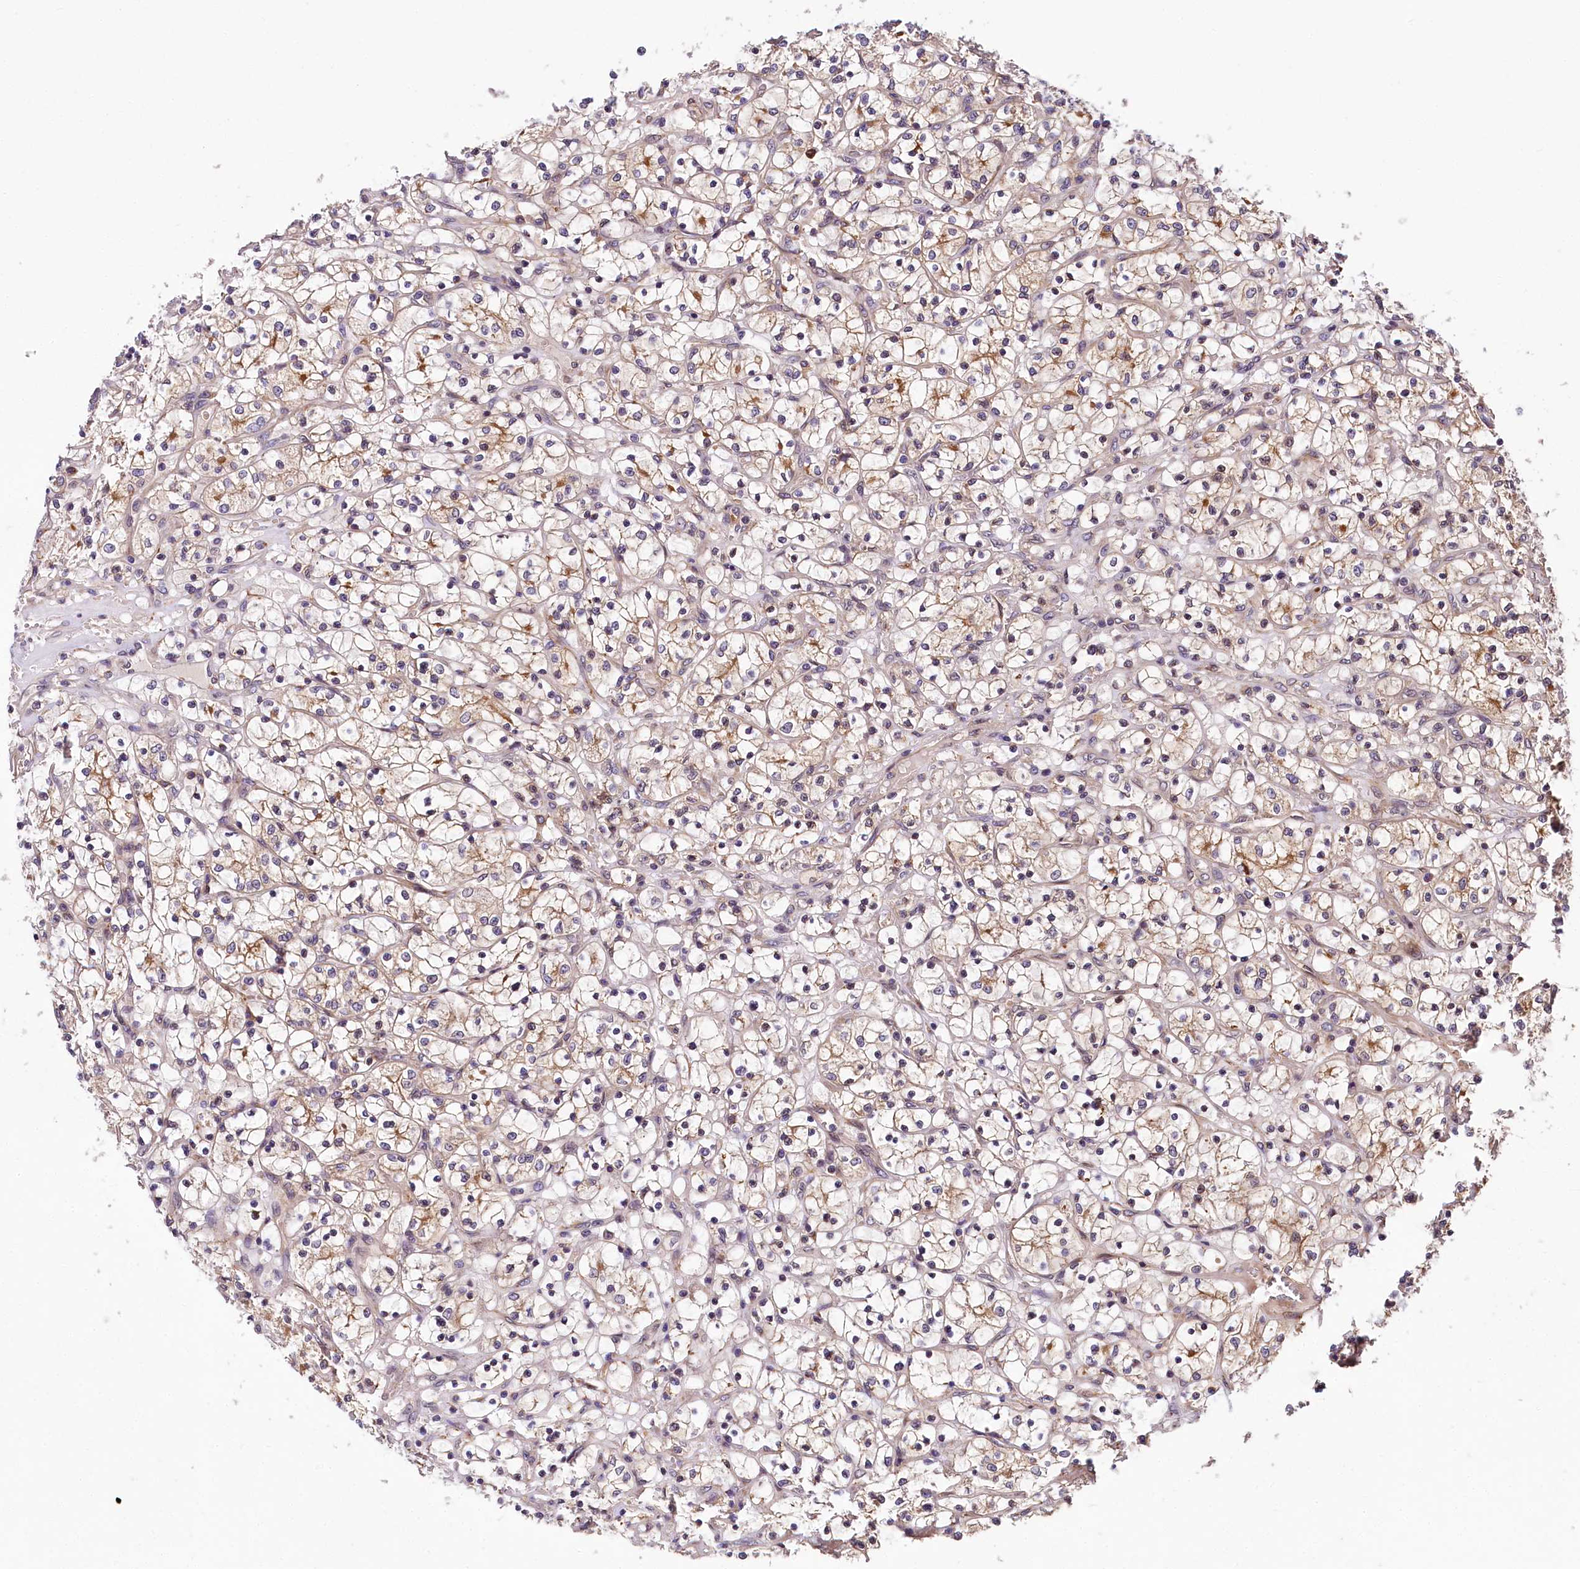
{"staining": {"intensity": "moderate", "quantity": "25%-75%", "location": "cytoplasmic/membranous"}, "tissue": "renal cancer", "cell_type": "Tumor cells", "image_type": "cancer", "snomed": [{"axis": "morphology", "description": "Adenocarcinoma, NOS"}, {"axis": "topography", "description": "Kidney"}], "caption": "The immunohistochemical stain highlights moderate cytoplasmic/membranous positivity in tumor cells of renal cancer tissue.", "gene": "SUPV3L1", "patient": {"sex": "female", "age": 69}}